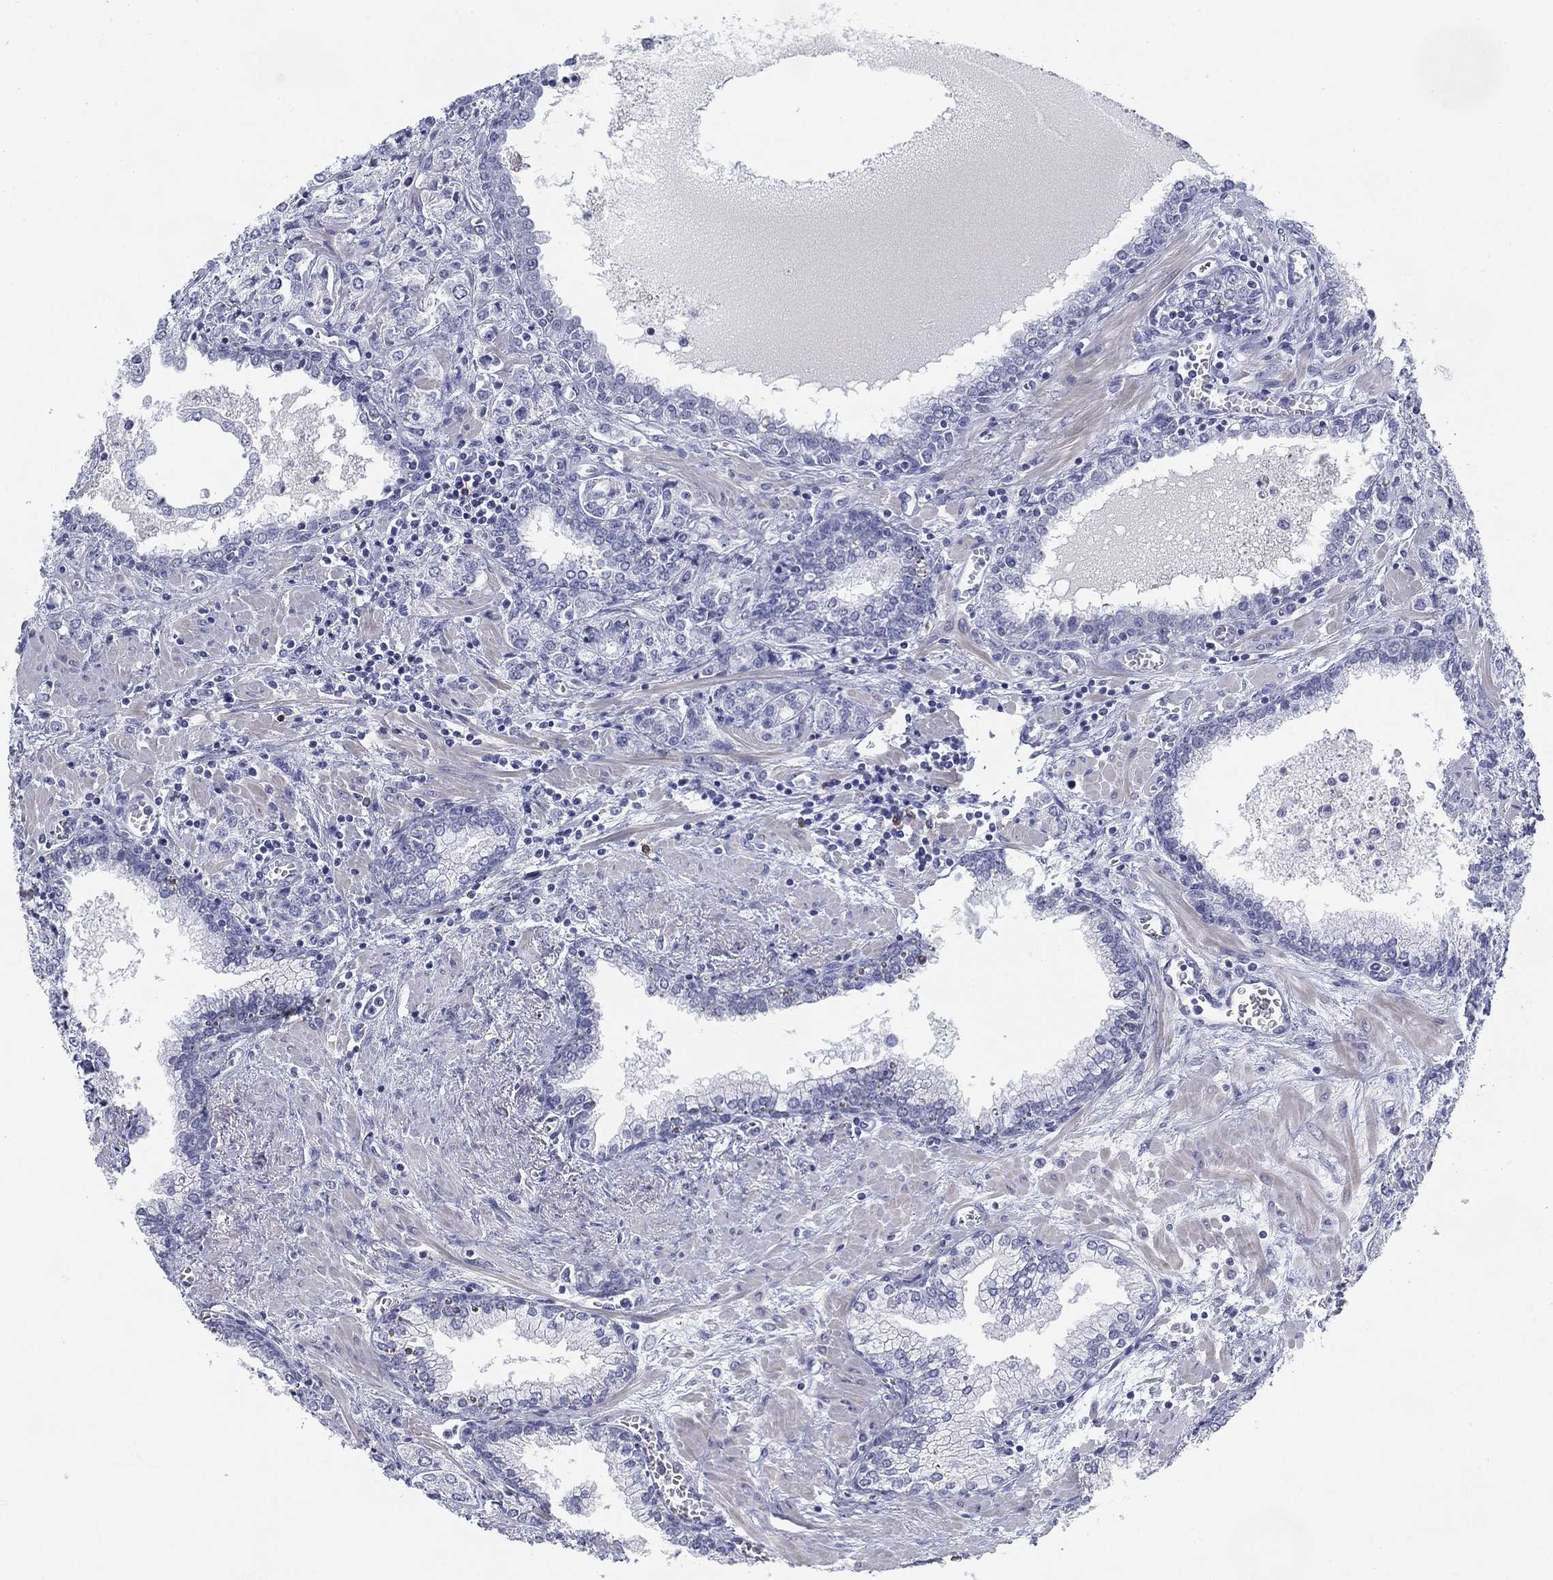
{"staining": {"intensity": "negative", "quantity": "none", "location": "none"}, "tissue": "prostate cancer", "cell_type": "Tumor cells", "image_type": "cancer", "snomed": [{"axis": "morphology", "description": "Adenocarcinoma, NOS"}, {"axis": "topography", "description": "Prostate and seminal vesicle, NOS"}, {"axis": "topography", "description": "Prostate"}], "caption": "Image shows no protein expression in tumor cells of adenocarcinoma (prostate) tissue. The staining is performed using DAB (3,3'-diaminobenzidine) brown chromogen with nuclei counter-stained in using hematoxylin.", "gene": "CD79B", "patient": {"sex": "male", "age": 62}}